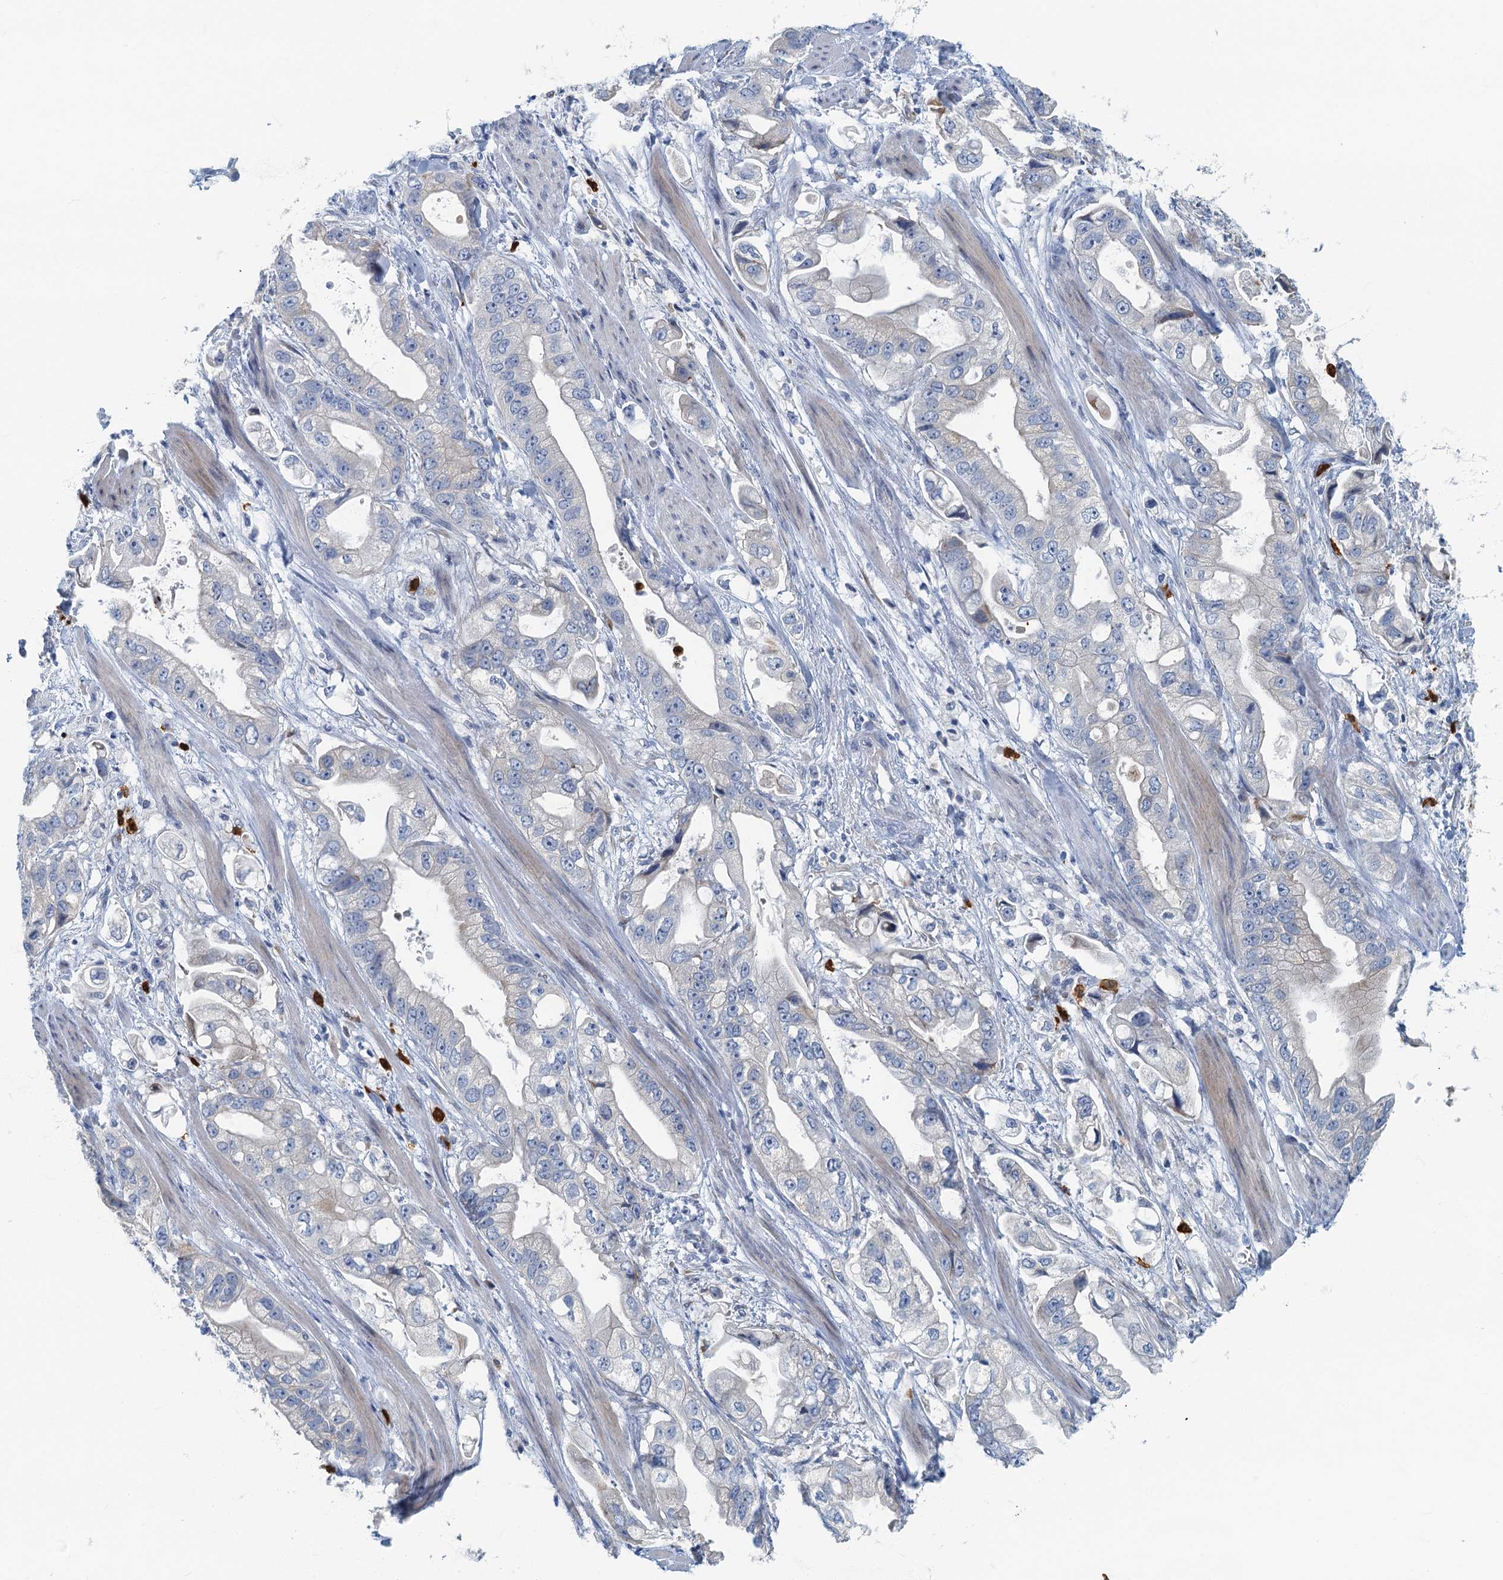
{"staining": {"intensity": "weak", "quantity": "<25%", "location": "cytoplasmic/membranous"}, "tissue": "stomach cancer", "cell_type": "Tumor cells", "image_type": "cancer", "snomed": [{"axis": "morphology", "description": "Adenocarcinoma, NOS"}, {"axis": "topography", "description": "Stomach"}], "caption": "A histopathology image of stomach adenocarcinoma stained for a protein shows no brown staining in tumor cells.", "gene": "ANKDD1A", "patient": {"sex": "male", "age": 62}}